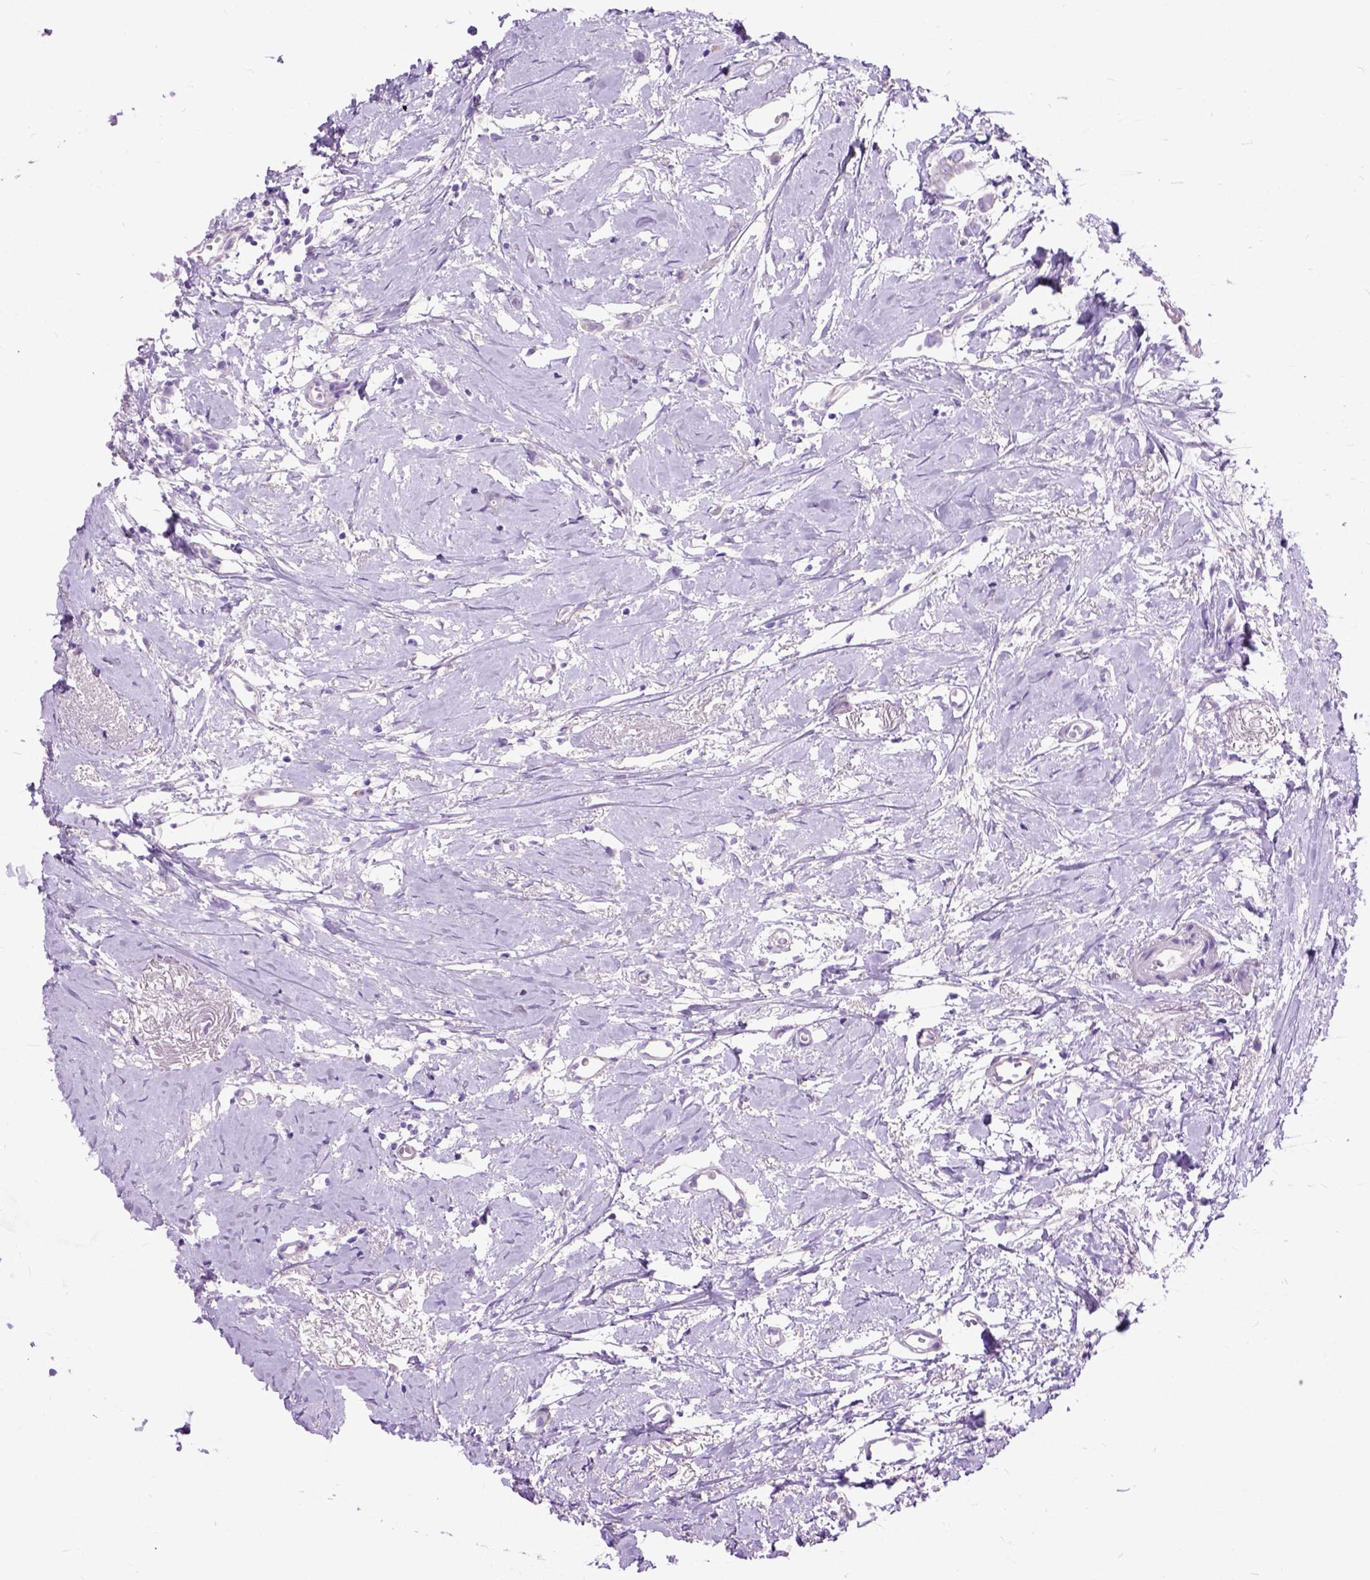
{"staining": {"intensity": "negative", "quantity": "none", "location": "none"}, "tissue": "breast cancer", "cell_type": "Tumor cells", "image_type": "cancer", "snomed": [{"axis": "morphology", "description": "Duct carcinoma"}, {"axis": "topography", "description": "Breast"}], "caption": "Breast cancer stained for a protein using immunohistochemistry (IHC) displays no staining tumor cells.", "gene": "MAPT", "patient": {"sex": "female", "age": 40}}